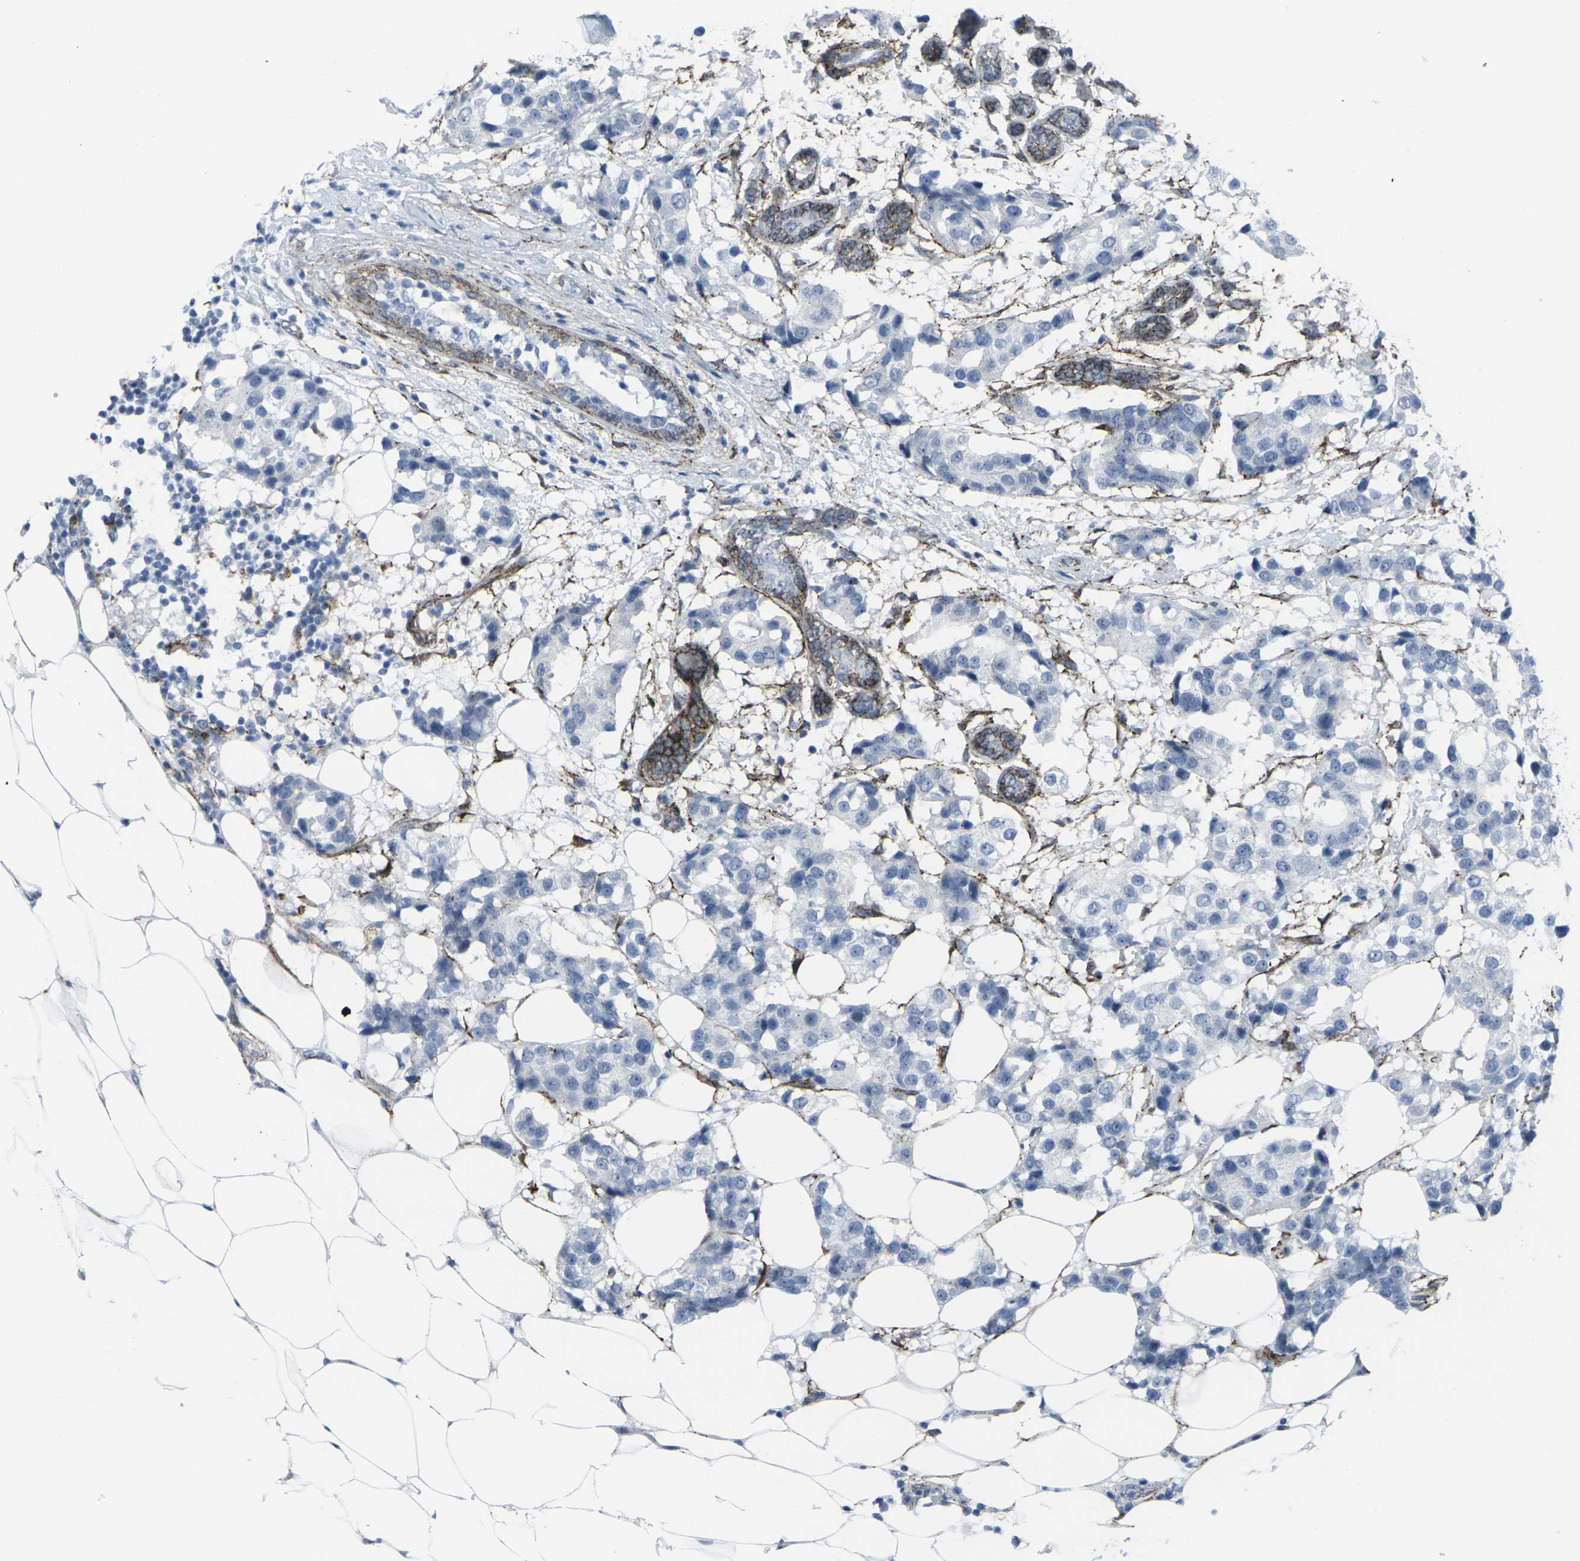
{"staining": {"intensity": "negative", "quantity": "none", "location": "none"}, "tissue": "breast cancer", "cell_type": "Tumor cells", "image_type": "cancer", "snomed": [{"axis": "morphology", "description": "Normal tissue, NOS"}, {"axis": "morphology", "description": "Duct carcinoma"}, {"axis": "topography", "description": "Breast"}], "caption": "Image shows no significant protein positivity in tumor cells of invasive ductal carcinoma (breast). (Immunohistochemistry, brightfield microscopy, high magnification).", "gene": "CDH11", "patient": {"sex": "female", "age": 39}}